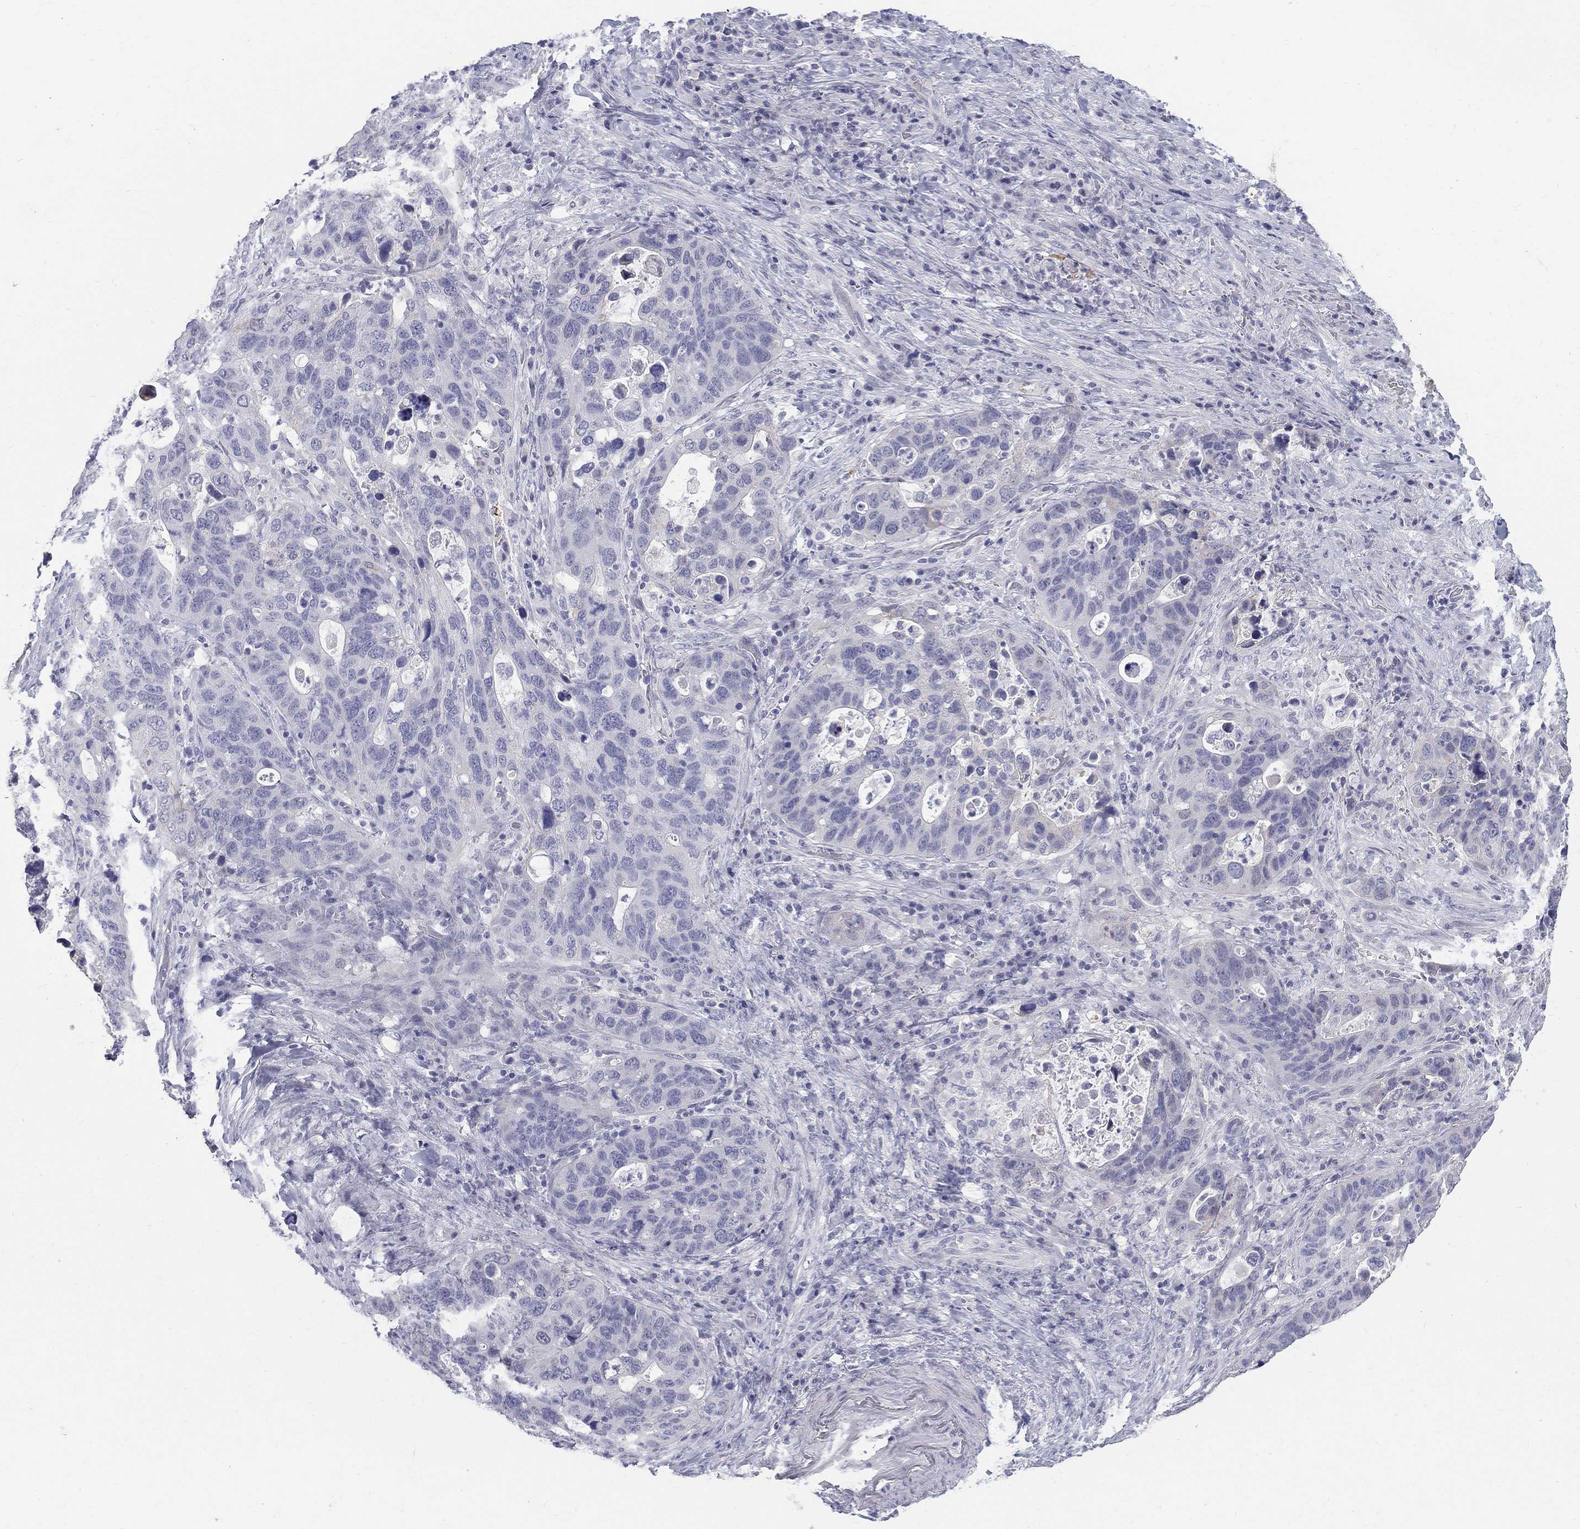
{"staining": {"intensity": "negative", "quantity": "none", "location": "none"}, "tissue": "stomach cancer", "cell_type": "Tumor cells", "image_type": "cancer", "snomed": [{"axis": "morphology", "description": "Adenocarcinoma, NOS"}, {"axis": "topography", "description": "Stomach"}], "caption": "Immunohistochemical staining of stomach cancer (adenocarcinoma) reveals no significant expression in tumor cells. Brightfield microscopy of IHC stained with DAB (brown) and hematoxylin (blue), captured at high magnification.", "gene": "MAGEB6", "patient": {"sex": "male", "age": 54}}